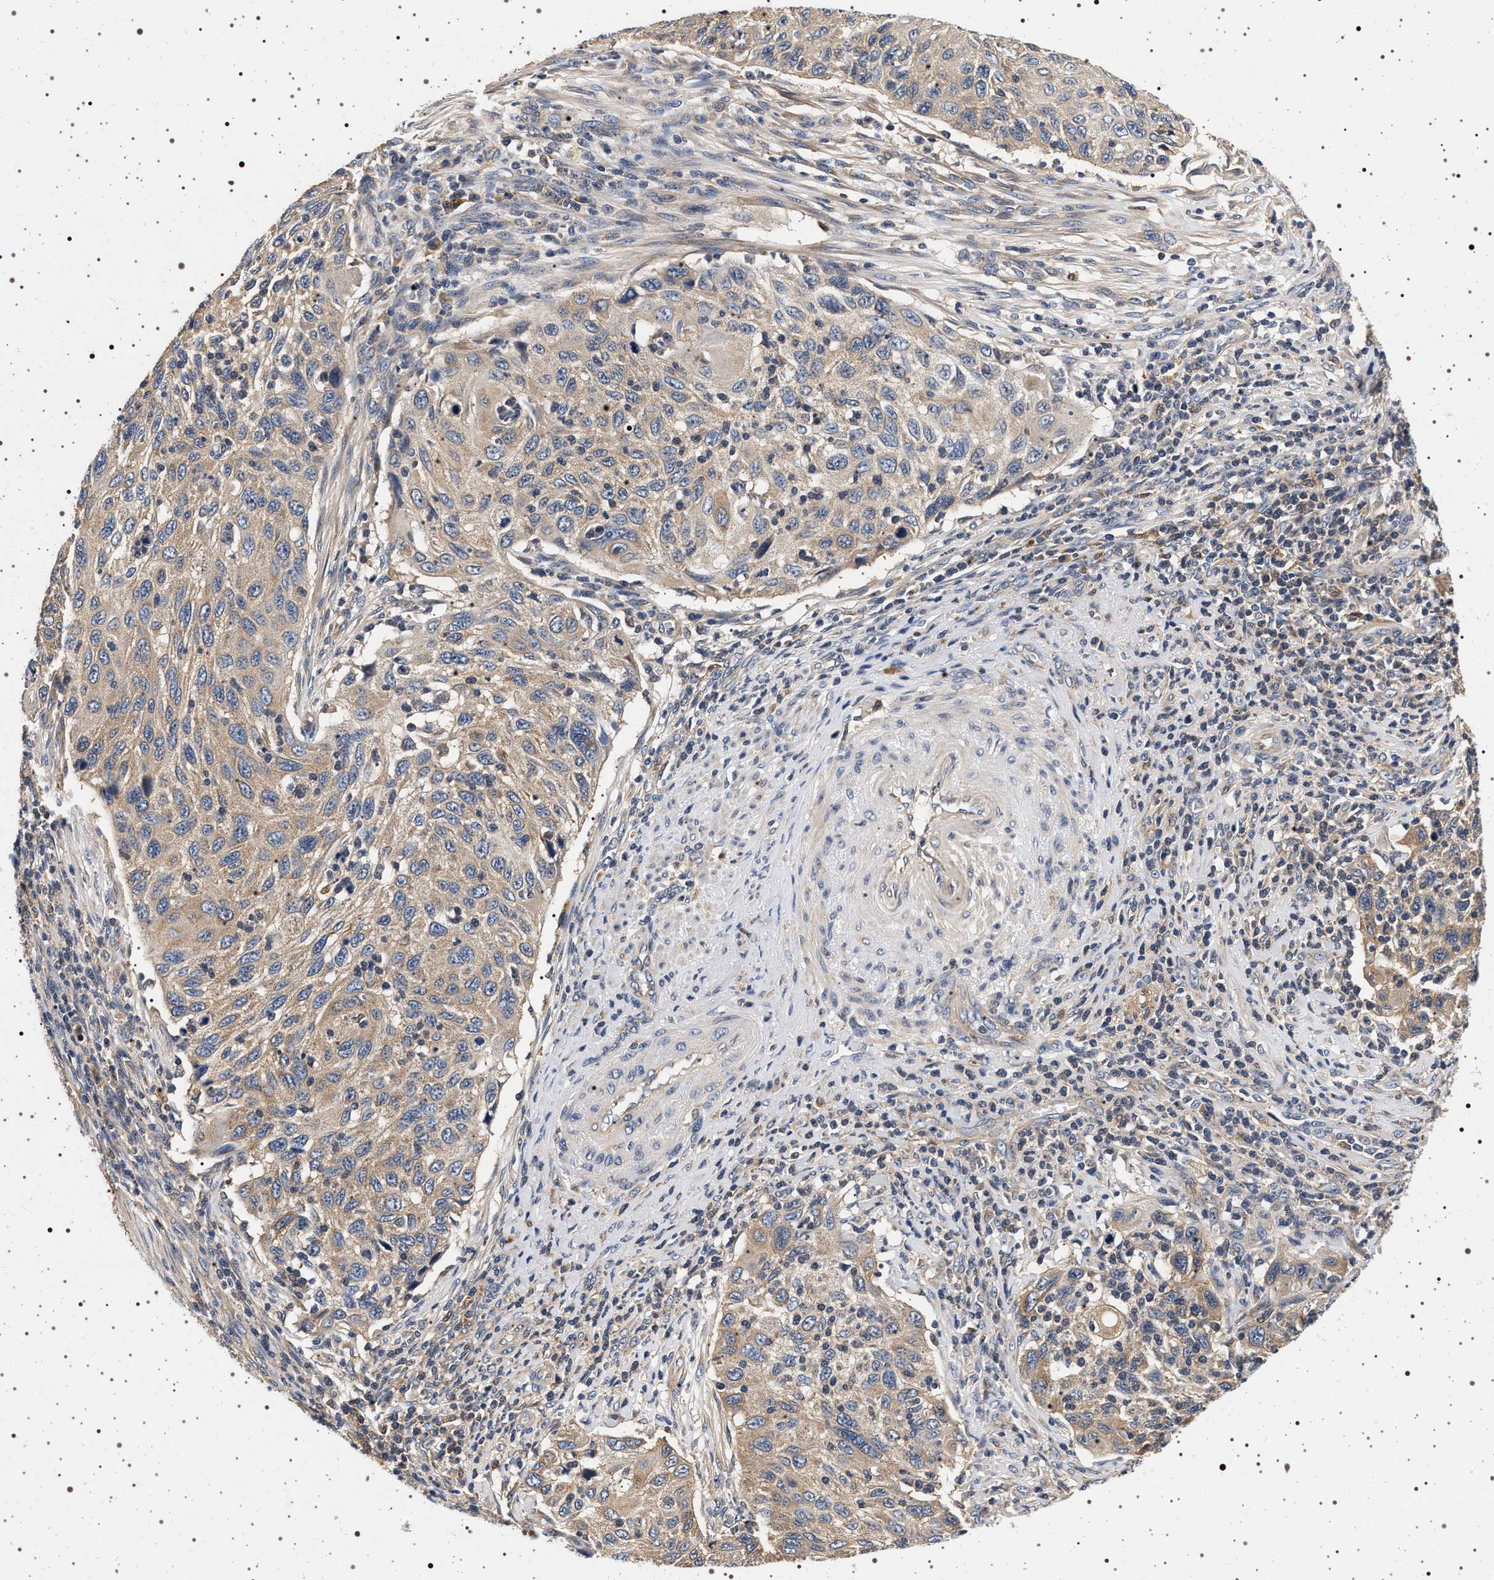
{"staining": {"intensity": "weak", "quantity": ">75%", "location": "cytoplasmic/membranous"}, "tissue": "cervical cancer", "cell_type": "Tumor cells", "image_type": "cancer", "snomed": [{"axis": "morphology", "description": "Squamous cell carcinoma, NOS"}, {"axis": "topography", "description": "Cervix"}], "caption": "Brown immunohistochemical staining in human squamous cell carcinoma (cervical) reveals weak cytoplasmic/membranous positivity in approximately >75% of tumor cells. The staining is performed using DAB brown chromogen to label protein expression. The nuclei are counter-stained blue using hematoxylin.", "gene": "DCBLD2", "patient": {"sex": "female", "age": 70}}